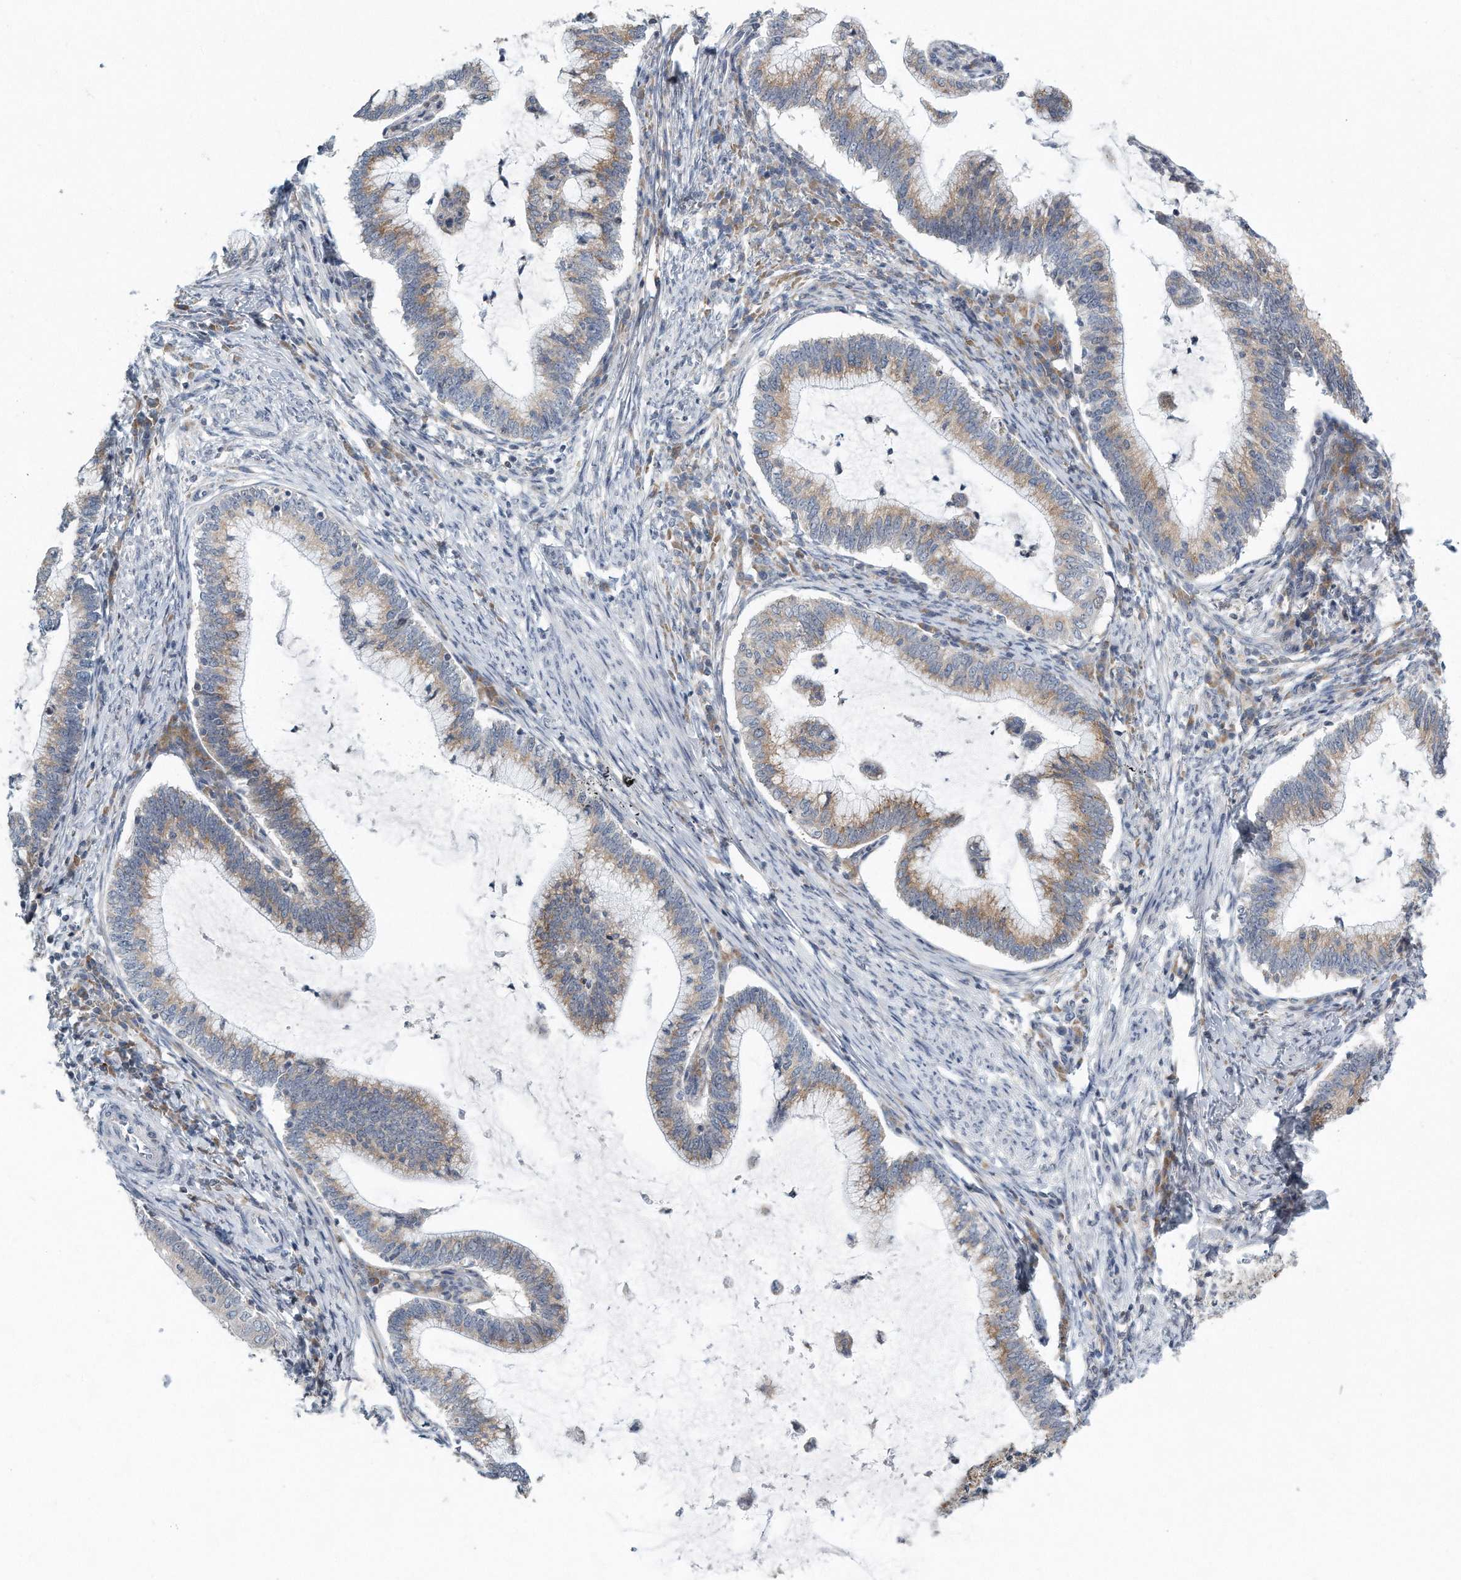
{"staining": {"intensity": "moderate", "quantity": "25%-75%", "location": "cytoplasmic/membranous"}, "tissue": "cervical cancer", "cell_type": "Tumor cells", "image_type": "cancer", "snomed": [{"axis": "morphology", "description": "Adenocarcinoma, NOS"}, {"axis": "topography", "description": "Cervix"}], "caption": "This image exhibits cervical cancer (adenocarcinoma) stained with IHC to label a protein in brown. The cytoplasmic/membranous of tumor cells show moderate positivity for the protein. Nuclei are counter-stained blue.", "gene": "VLDLR", "patient": {"sex": "female", "age": 36}}